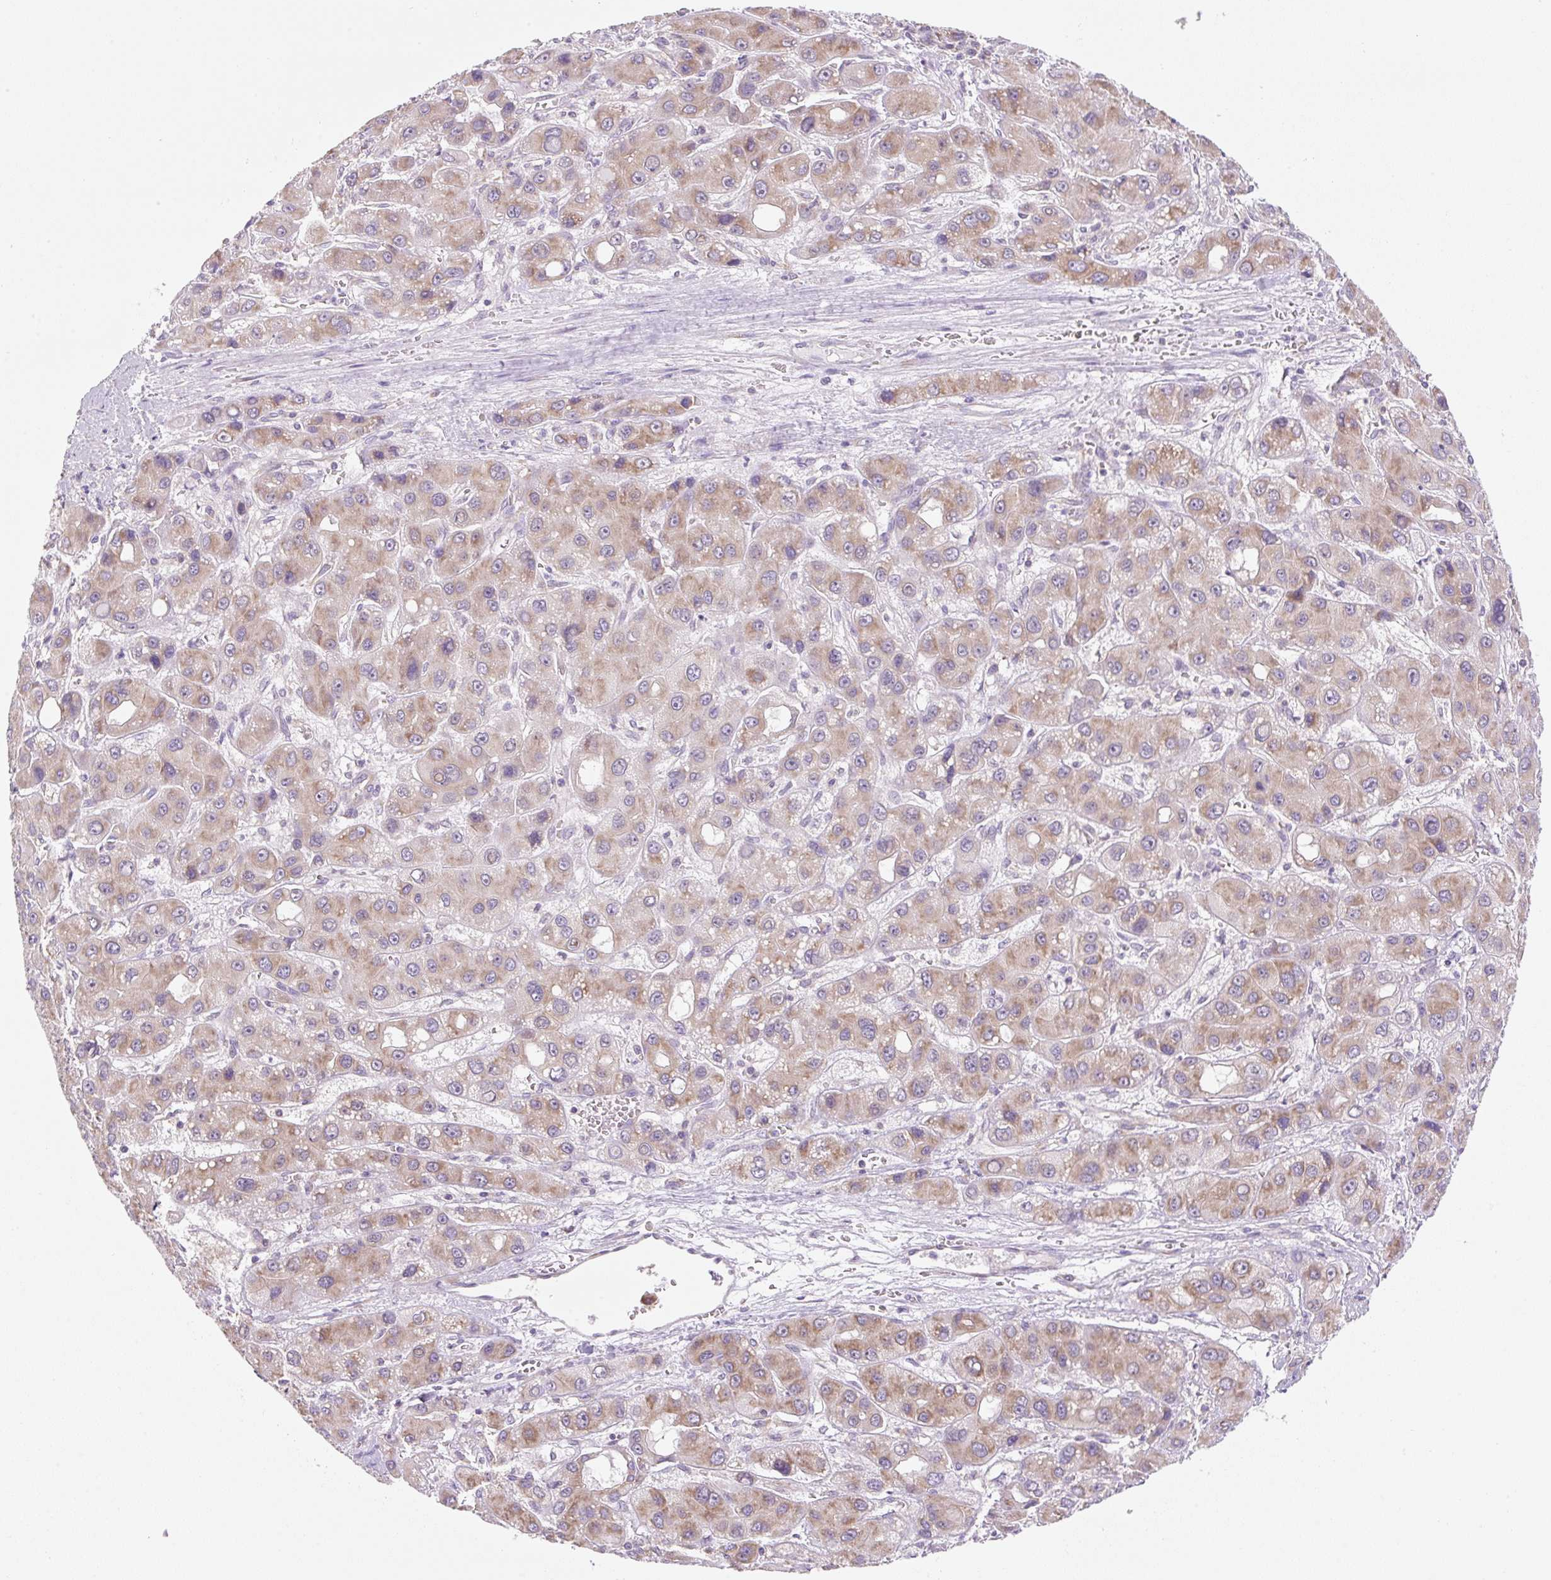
{"staining": {"intensity": "weak", "quantity": ">75%", "location": "cytoplasmic/membranous"}, "tissue": "liver cancer", "cell_type": "Tumor cells", "image_type": "cancer", "snomed": [{"axis": "morphology", "description": "Carcinoma, Hepatocellular, NOS"}, {"axis": "topography", "description": "Liver"}], "caption": "Protein staining by immunohistochemistry exhibits weak cytoplasmic/membranous expression in about >75% of tumor cells in liver cancer. Ihc stains the protein in brown and the nuclei are stained blue.", "gene": "RPL18A", "patient": {"sex": "male", "age": 55}}